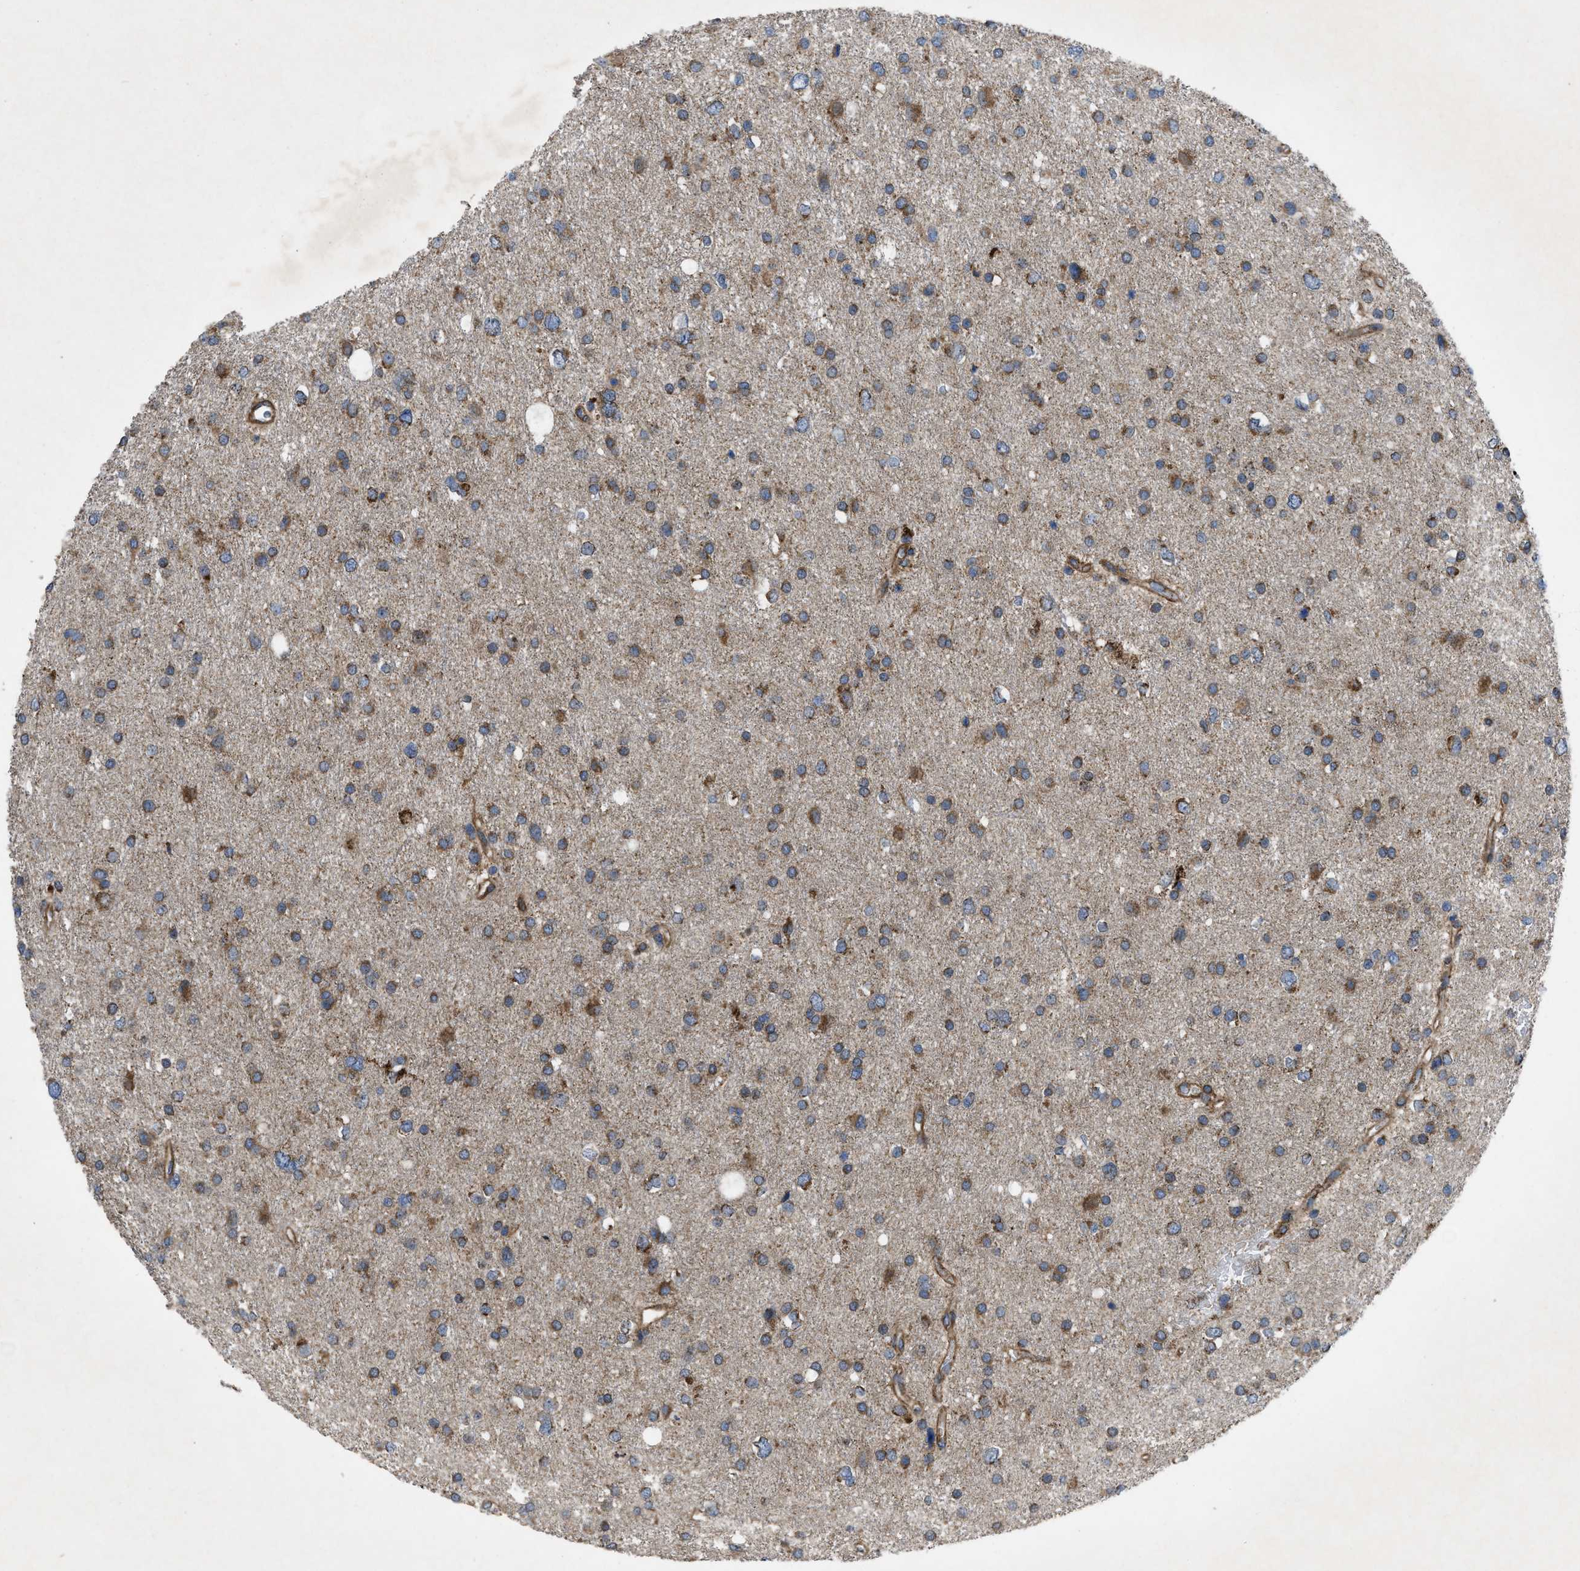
{"staining": {"intensity": "moderate", "quantity": ">75%", "location": "cytoplasmic/membranous"}, "tissue": "glioma", "cell_type": "Tumor cells", "image_type": "cancer", "snomed": [{"axis": "morphology", "description": "Glioma, malignant, Low grade"}, {"axis": "topography", "description": "Brain"}], "caption": "Immunohistochemistry staining of glioma, which reveals medium levels of moderate cytoplasmic/membranous positivity in approximately >75% of tumor cells indicating moderate cytoplasmic/membranous protein staining. The staining was performed using DAB (3,3'-diaminobenzidine) (brown) for protein detection and nuclei were counterstained in hematoxylin (blue).", "gene": "PER3", "patient": {"sex": "female", "age": 37}}